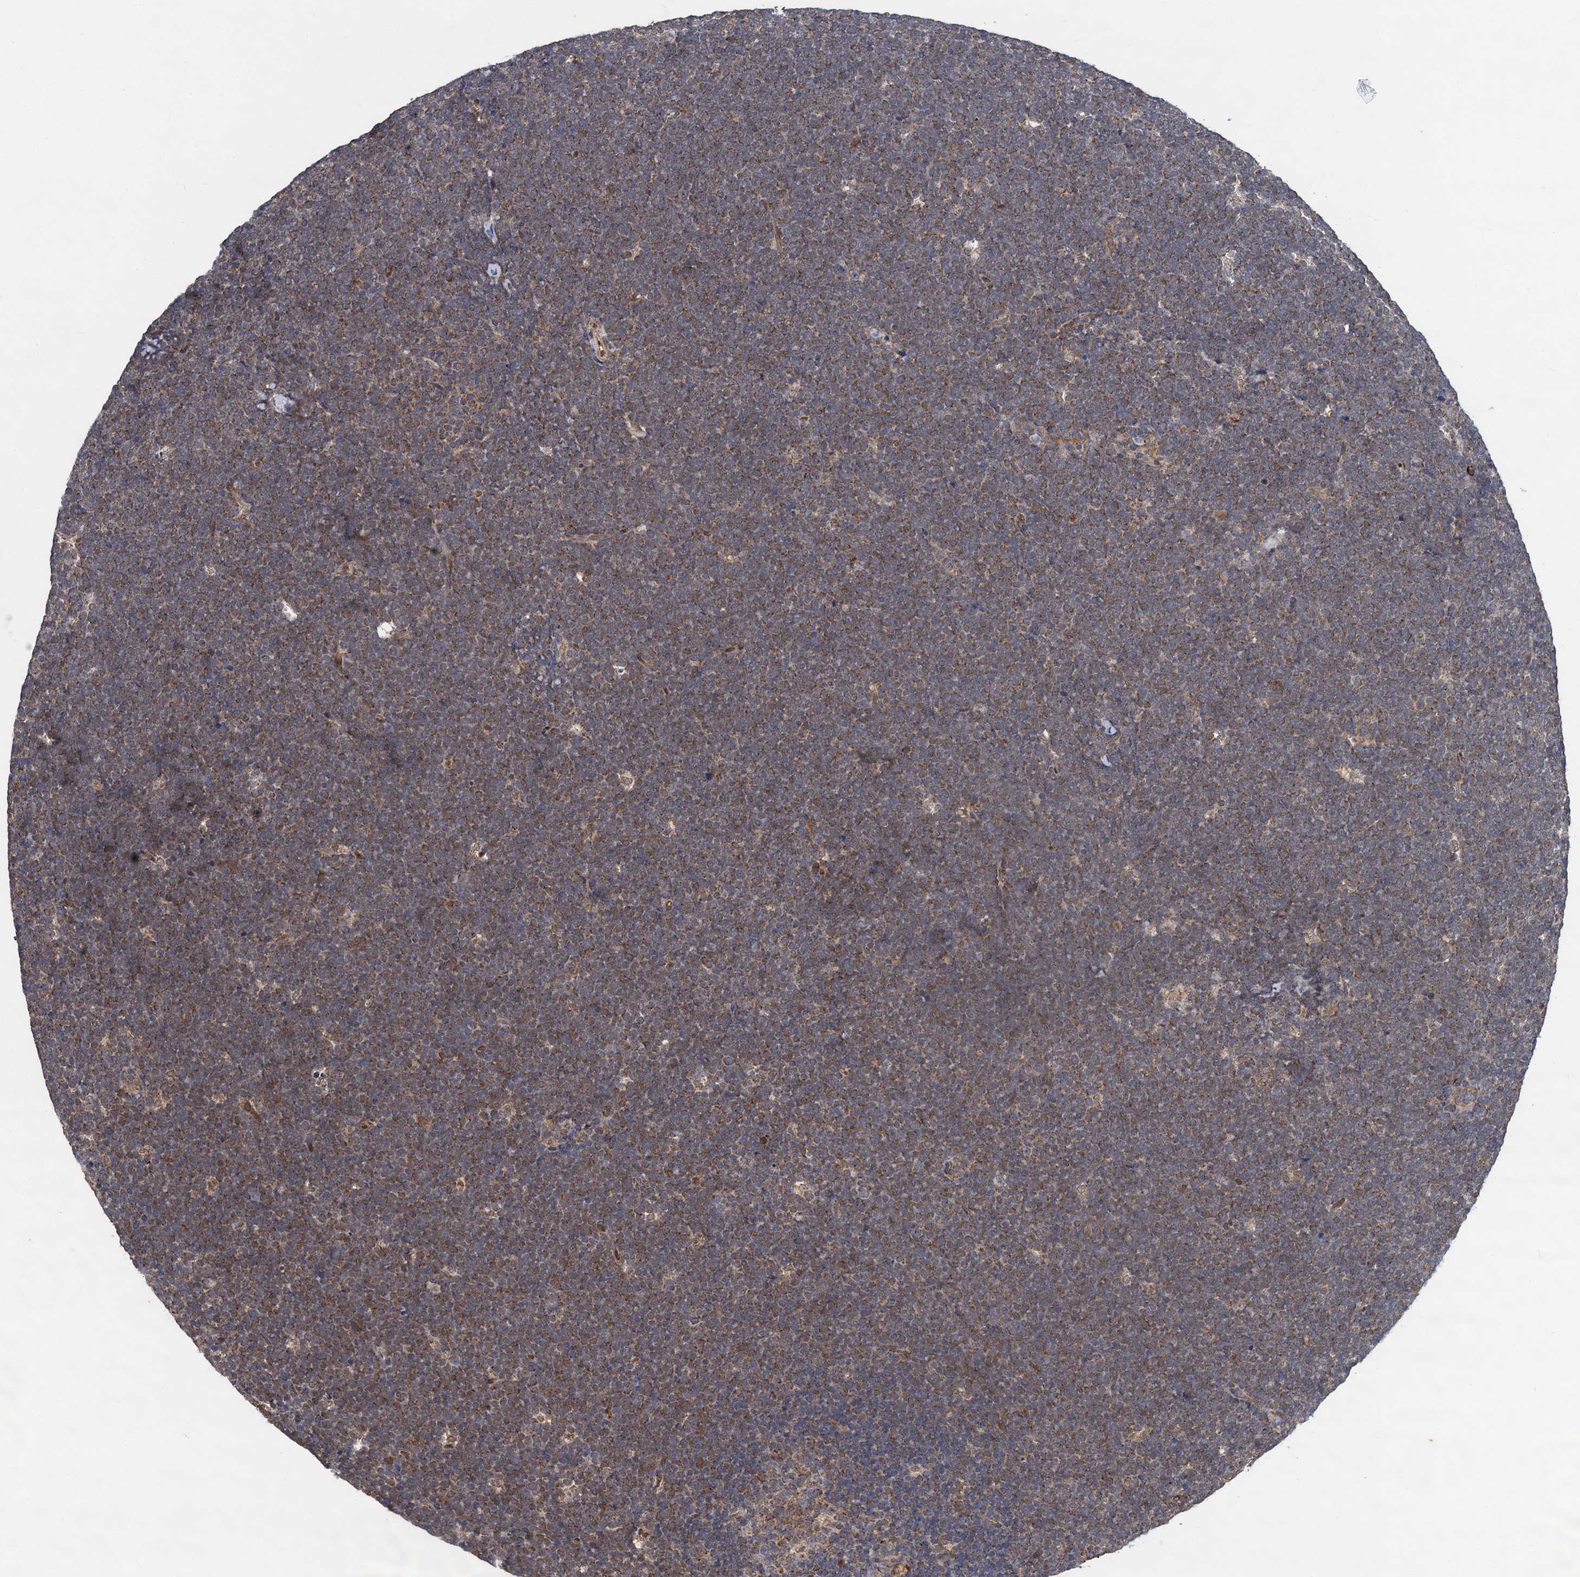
{"staining": {"intensity": "weak", "quantity": ">75%", "location": "cytoplasmic/membranous"}, "tissue": "lymphoma", "cell_type": "Tumor cells", "image_type": "cancer", "snomed": [{"axis": "morphology", "description": "Malignant lymphoma, non-Hodgkin's type, High grade"}, {"axis": "topography", "description": "Lymph node"}], "caption": "Immunohistochemistry histopathology image of high-grade malignant lymphoma, non-Hodgkin's type stained for a protein (brown), which shows low levels of weak cytoplasmic/membranous positivity in about >75% of tumor cells.", "gene": "CMPK2", "patient": {"sex": "male", "age": 13}}